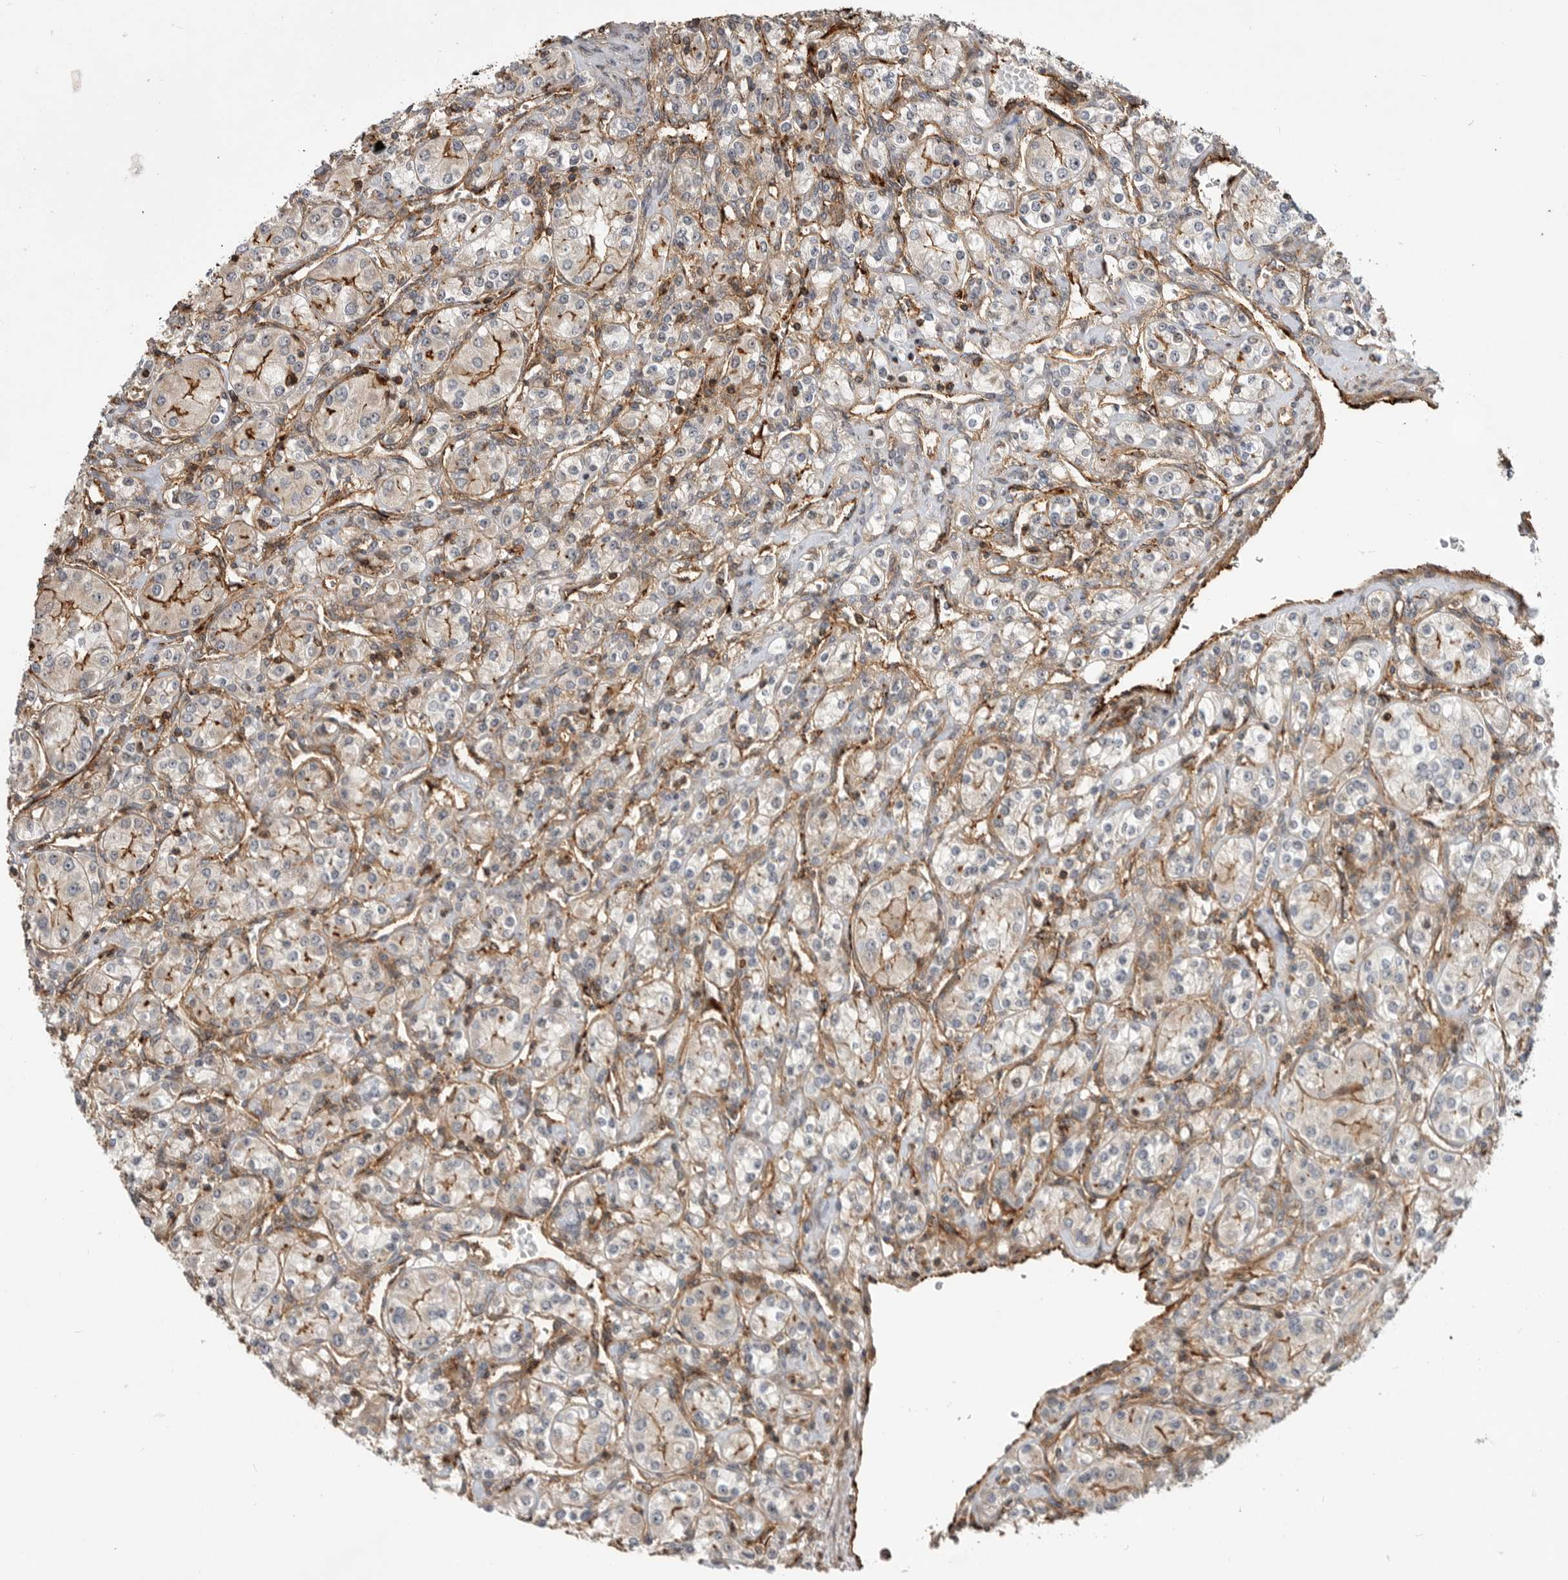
{"staining": {"intensity": "moderate", "quantity": "<25%", "location": "cytoplasmic/membranous"}, "tissue": "renal cancer", "cell_type": "Tumor cells", "image_type": "cancer", "snomed": [{"axis": "morphology", "description": "Adenocarcinoma, NOS"}, {"axis": "topography", "description": "Kidney"}], "caption": "Immunohistochemical staining of human adenocarcinoma (renal) reveals moderate cytoplasmic/membranous protein positivity in about <25% of tumor cells.", "gene": "GPATCH2", "patient": {"sex": "male", "age": 77}}